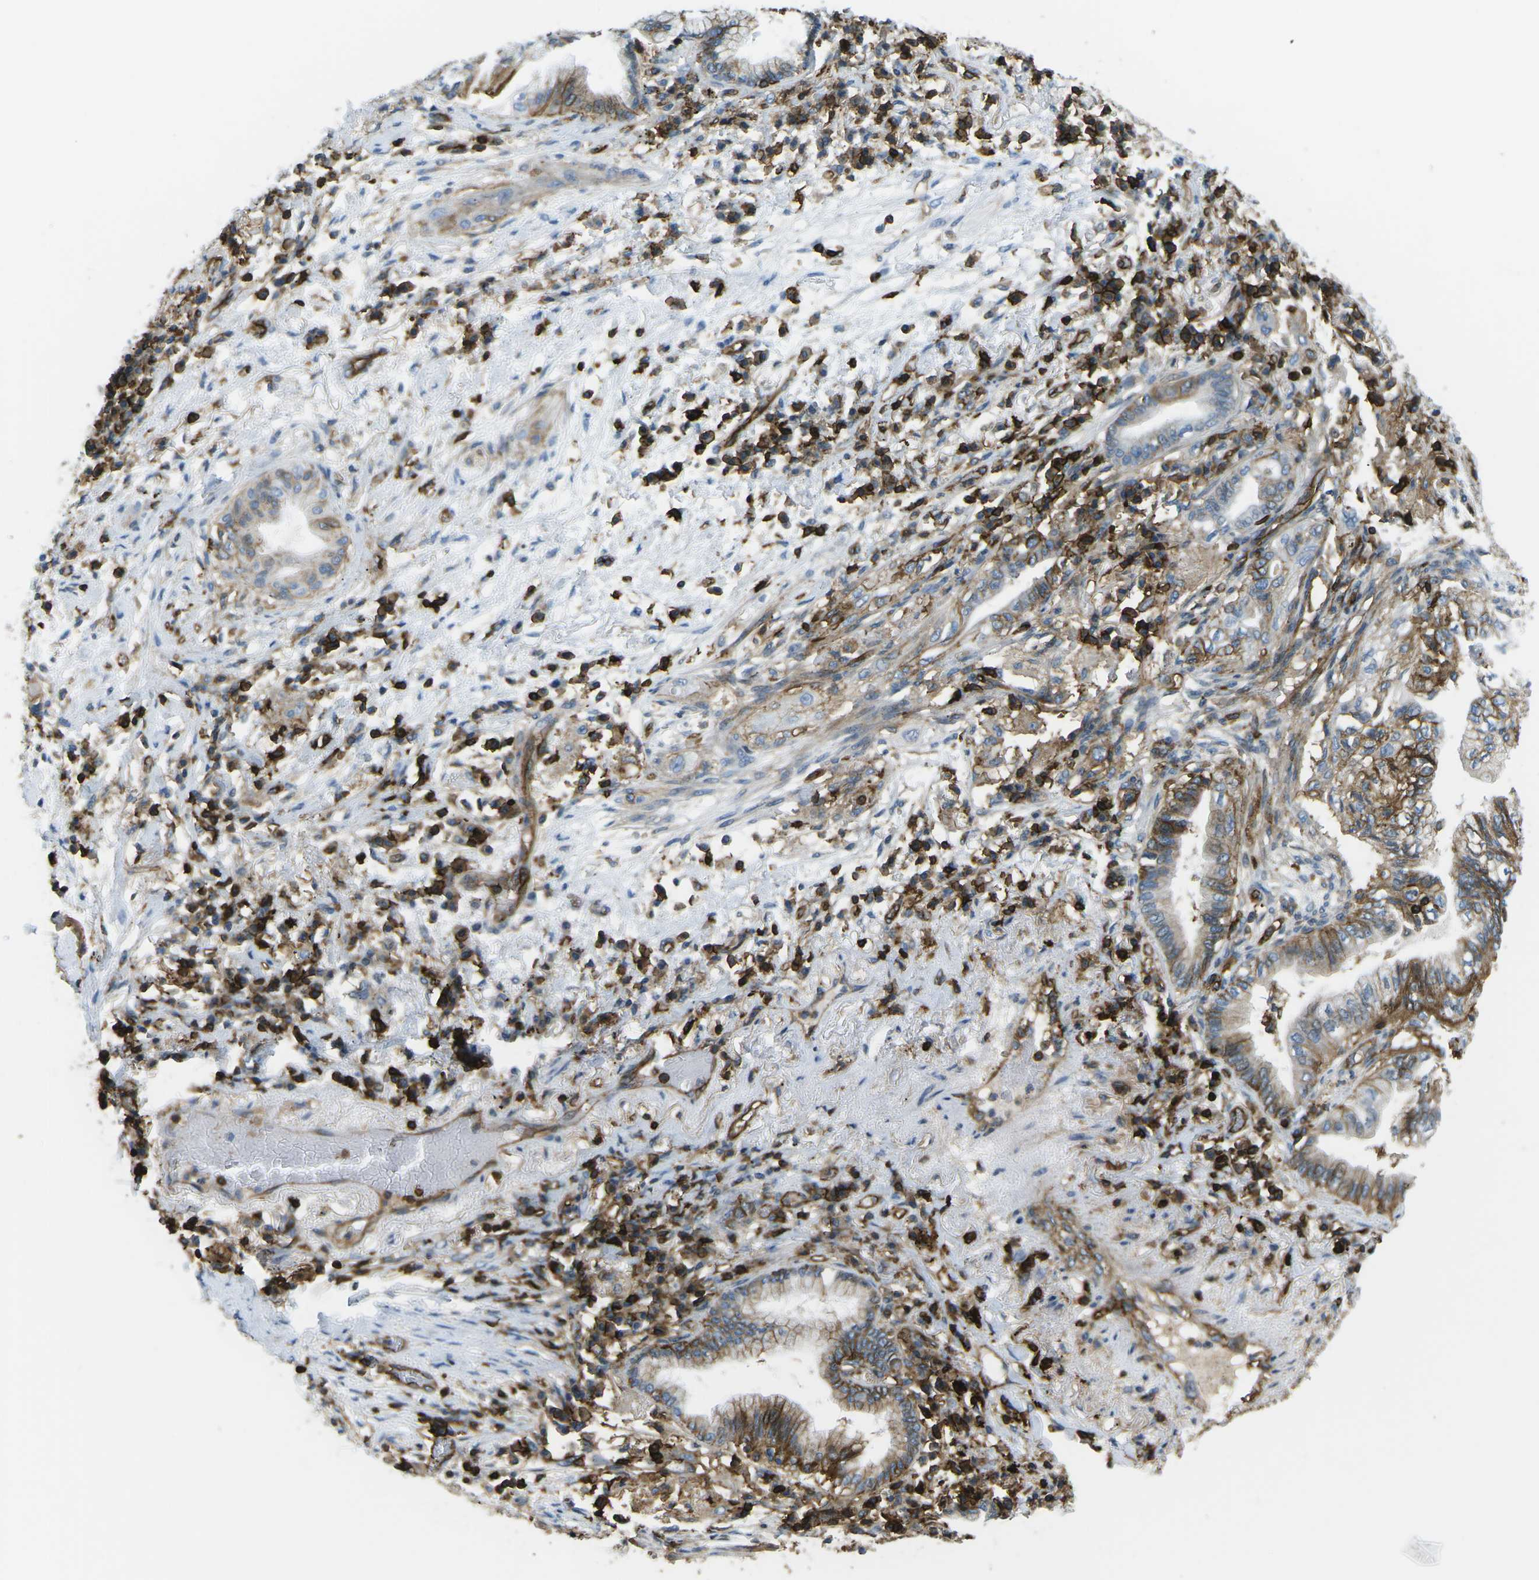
{"staining": {"intensity": "moderate", "quantity": "25%-75%", "location": "cytoplasmic/membranous"}, "tissue": "lung cancer", "cell_type": "Tumor cells", "image_type": "cancer", "snomed": [{"axis": "morphology", "description": "Normal tissue, NOS"}, {"axis": "morphology", "description": "Adenocarcinoma, NOS"}, {"axis": "topography", "description": "Bronchus"}, {"axis": "topography", "description": "Lung"}], "caption": "Immunohistochemistry of human adenocarcinoma (lung) shows medium levels of moderate cytoplasmic/membranous expression in about 25%-75% of tumor cells.", "gene": "HLA-B", "patient": {"sex": "female", "age": 70}}